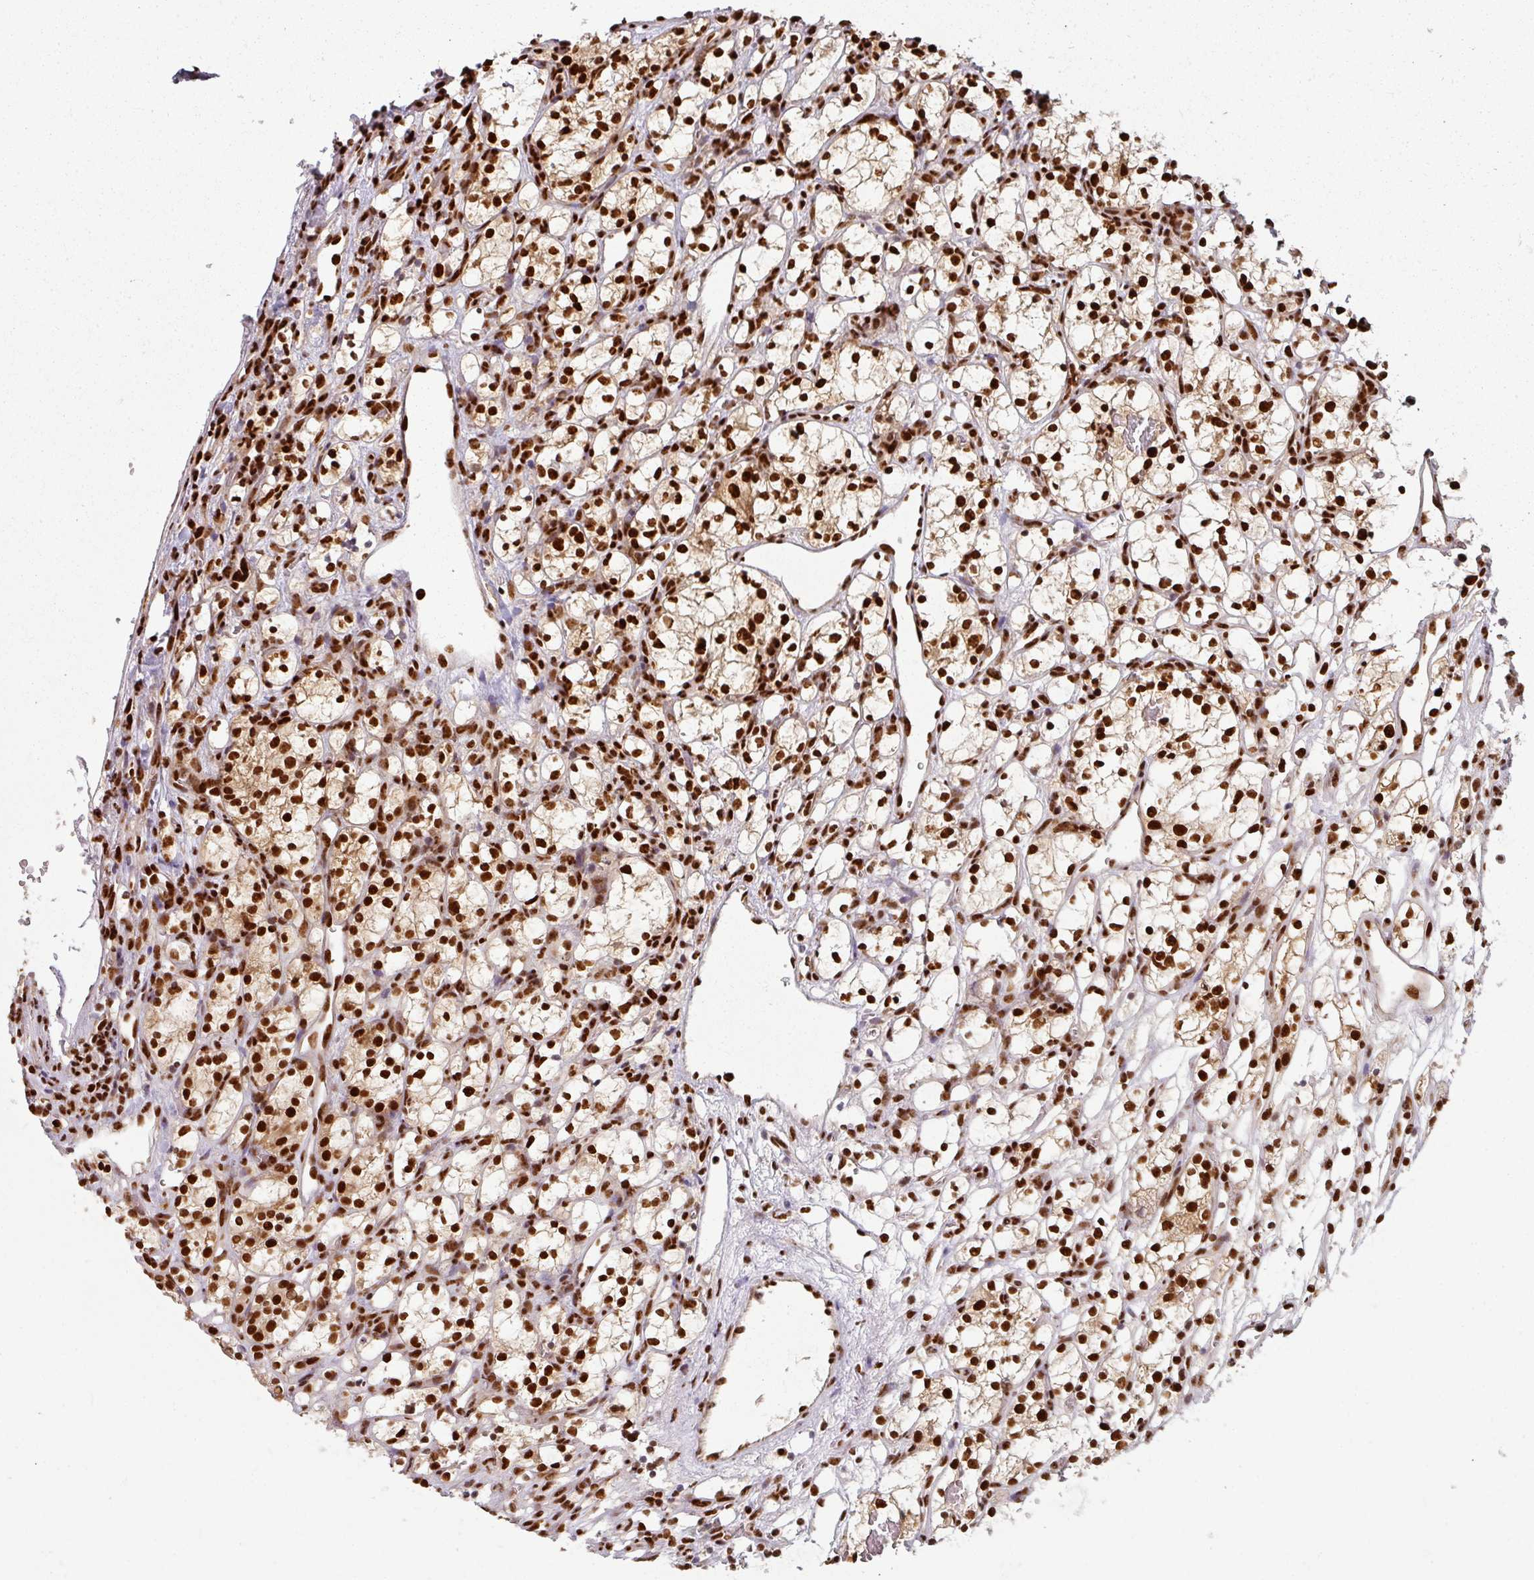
{"staining": {"intensity": "strong", "quantity": ">75%", "location": "nuclear"}, "tissue": "renal cancer", "cell_type": "Tumor cells", "image_type": "cancer", "snomed": [{"axis": "morphology", "description": "Adenocarcinoma, NOS"}, {"axis": "topography", "description": "Kidney"}], "caption": "Tumor cells demonstrate high levels of strong nuclear expression in approximately >75% of cells in human renal adenocarcinoma.", "gene": "SIK3", "patient": {"sex": "female", "age": 69}}